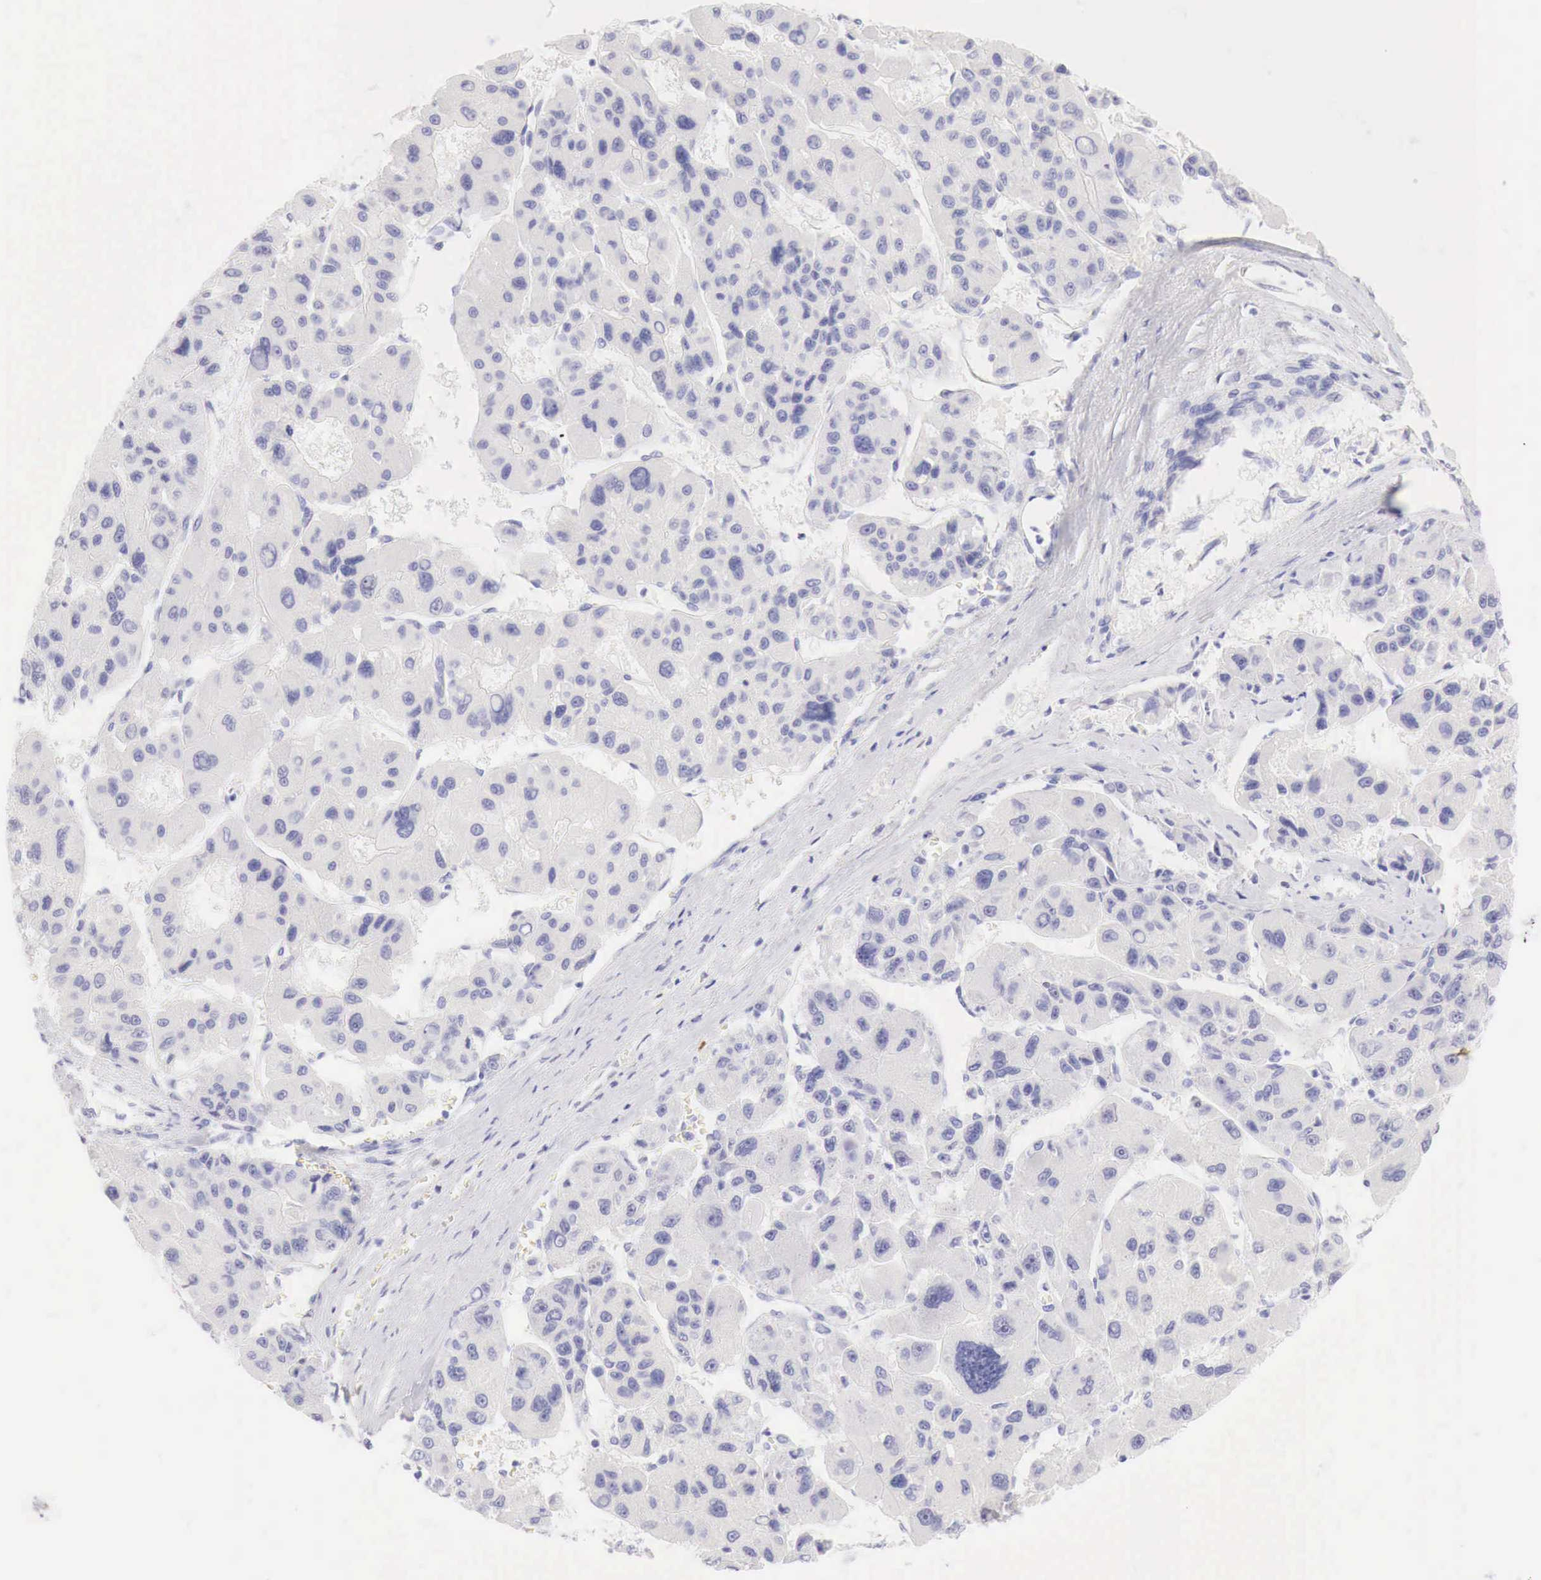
{"staining": {"intensity": "negative", "quantity": "none", "location": "none"}, "tissue": "liver cancer", "cell_type": "Tumor cells", "image_type": "cancer", "snomed": [{"axis": "morphology", "description": "Carcinoma, Hepatocellular, NOS"}, {"axis": "topography", "description": "Liver"}], "caption": "Immunohistochemistry (IHC) image of hepatocellular carcinoma (liver) stained for a protein (brown), which demonstrates no expression in tumor cells. Brightfield microscopy of immunohistochemistry stained with DAB (3,3'-diaminobenzidine) (brown) and hematoxylin (blue), captured at high magnification.", "gene": "CDKN2A", "patient": {"sex": "male", "age": 64}}